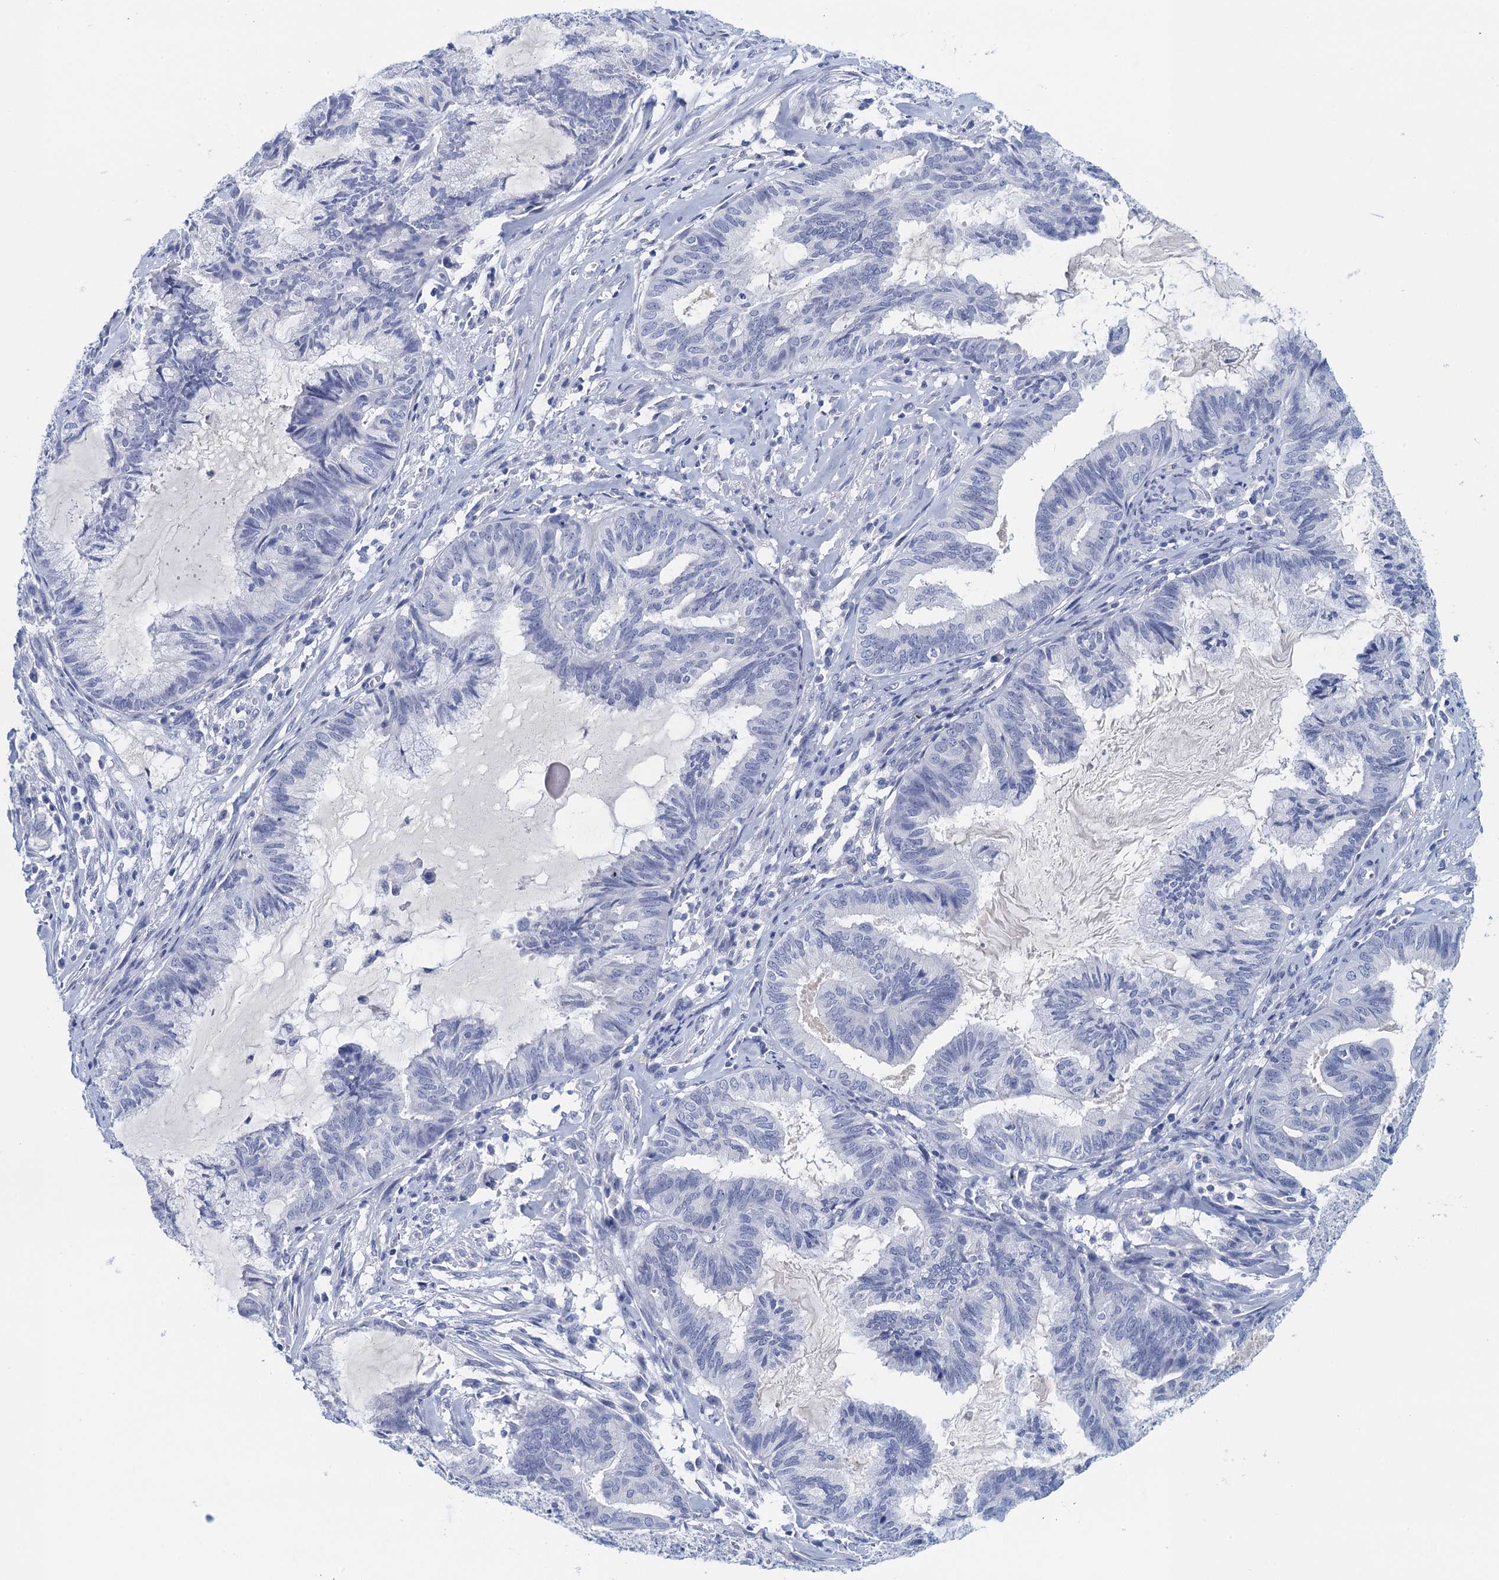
{"staining": {"intensity": "negative", "quantity": "none", "location": "none"}, "tissue": "endometrial cancer", "cell_type": "Tumor cells", "image_type": "cancer", "snomed": [{"axis": "morphology", "description": "Adenocarcinoma, NOS"}, {"axis": "topography", "description": "Endometrium"}], "caption": "IHC of human endometrial adenocarcinoma displays no staining in tumor cells.", "gene": "CYP51A1", "patient": {"sex": "female", "age": 86}}